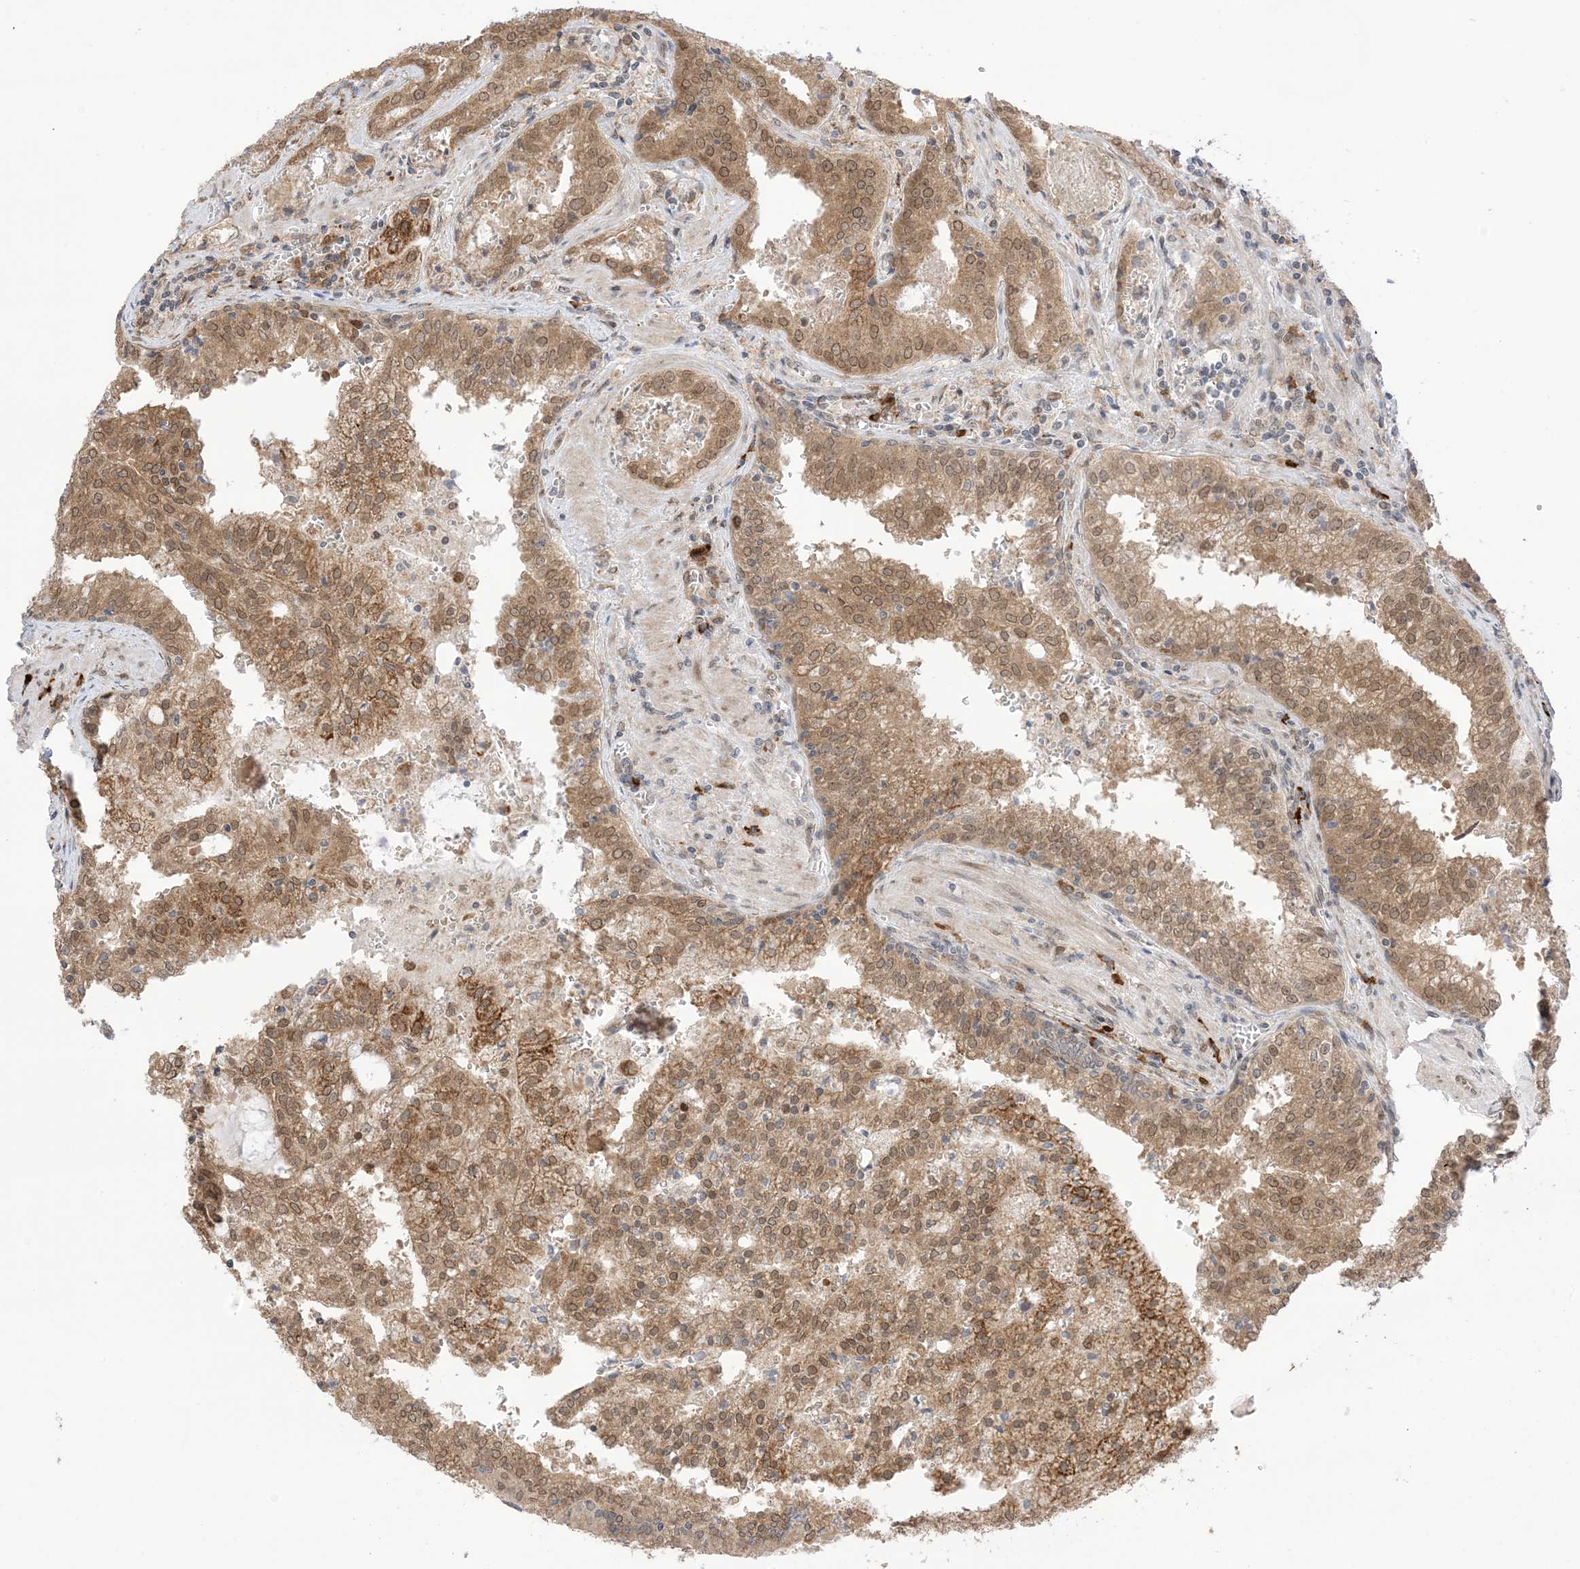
{"staining": {"intensity": "strong", "quantity": ">75%", "location": "cytoplasmic/membranous"}, "tissue": "prostate cancer", "cell_type": "Tumor cells", "image_type": "cancer", "snomed": [{"axis": "morphology", "description": "Adenocarcinoma, High grade"}, {"axis": "topography", "description": "Prostate"}], "caption": "A histopathology image of human high-grade adenocarcinoma (prostate) stained for a protein displays strong cytoplasmic/membranous brown staining in tumor cells.", "gene": "UBE2E2", "patient": {"sex": "male", "age": 68}}